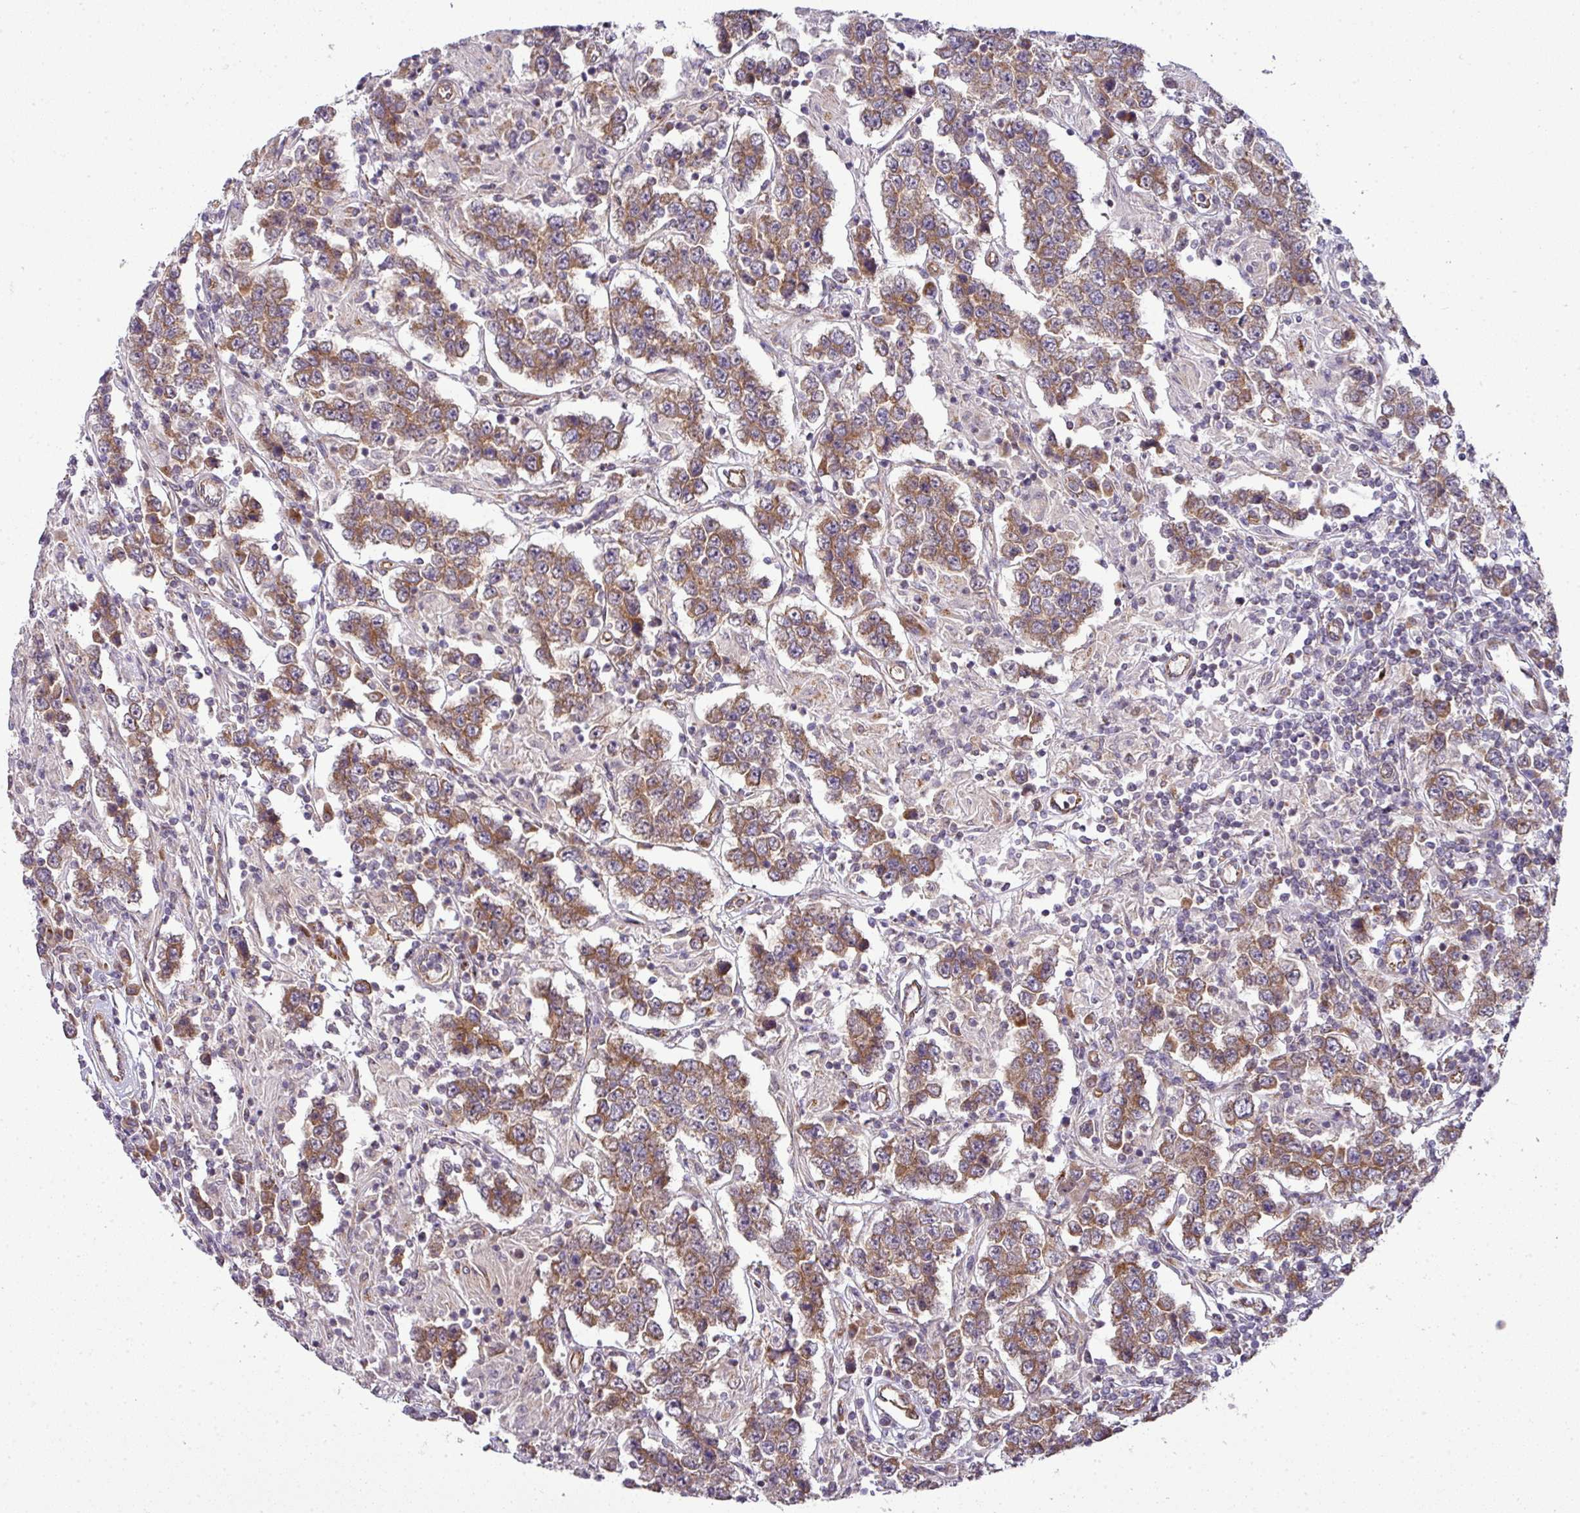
{"staining": {"intensity": "moderate", "quantity": ">75%", "location": "cytoplasmic/membranous"}, "tissue": "testis cancer", "cell_type": "Tumor cells", "image_type": "cancer", "snomed": [{"axis": "morphology", "description": "Normal tissue, NOS"}, {"axis": "morphology", "description": "Urothelial carcinoma, High grade"}, {"axis": "morphology", "description": "Seminoma, NOS"}, {"axis": "morphology", "description": "Carcinoma, Embryonal, NOS"}, {"axis": "topography", "description": "Urinary bladder"}, {"axis": "topography", "description": "Testis"}], "caption": "Protein staining of high-grade urothelial carcinoma (testis) tissue displays moderate cytoplasmic/membranous expression in about >75% of tumor cells.", "gene": "TIMMDC1", "patient": {"sex": "male", "age": 41}}